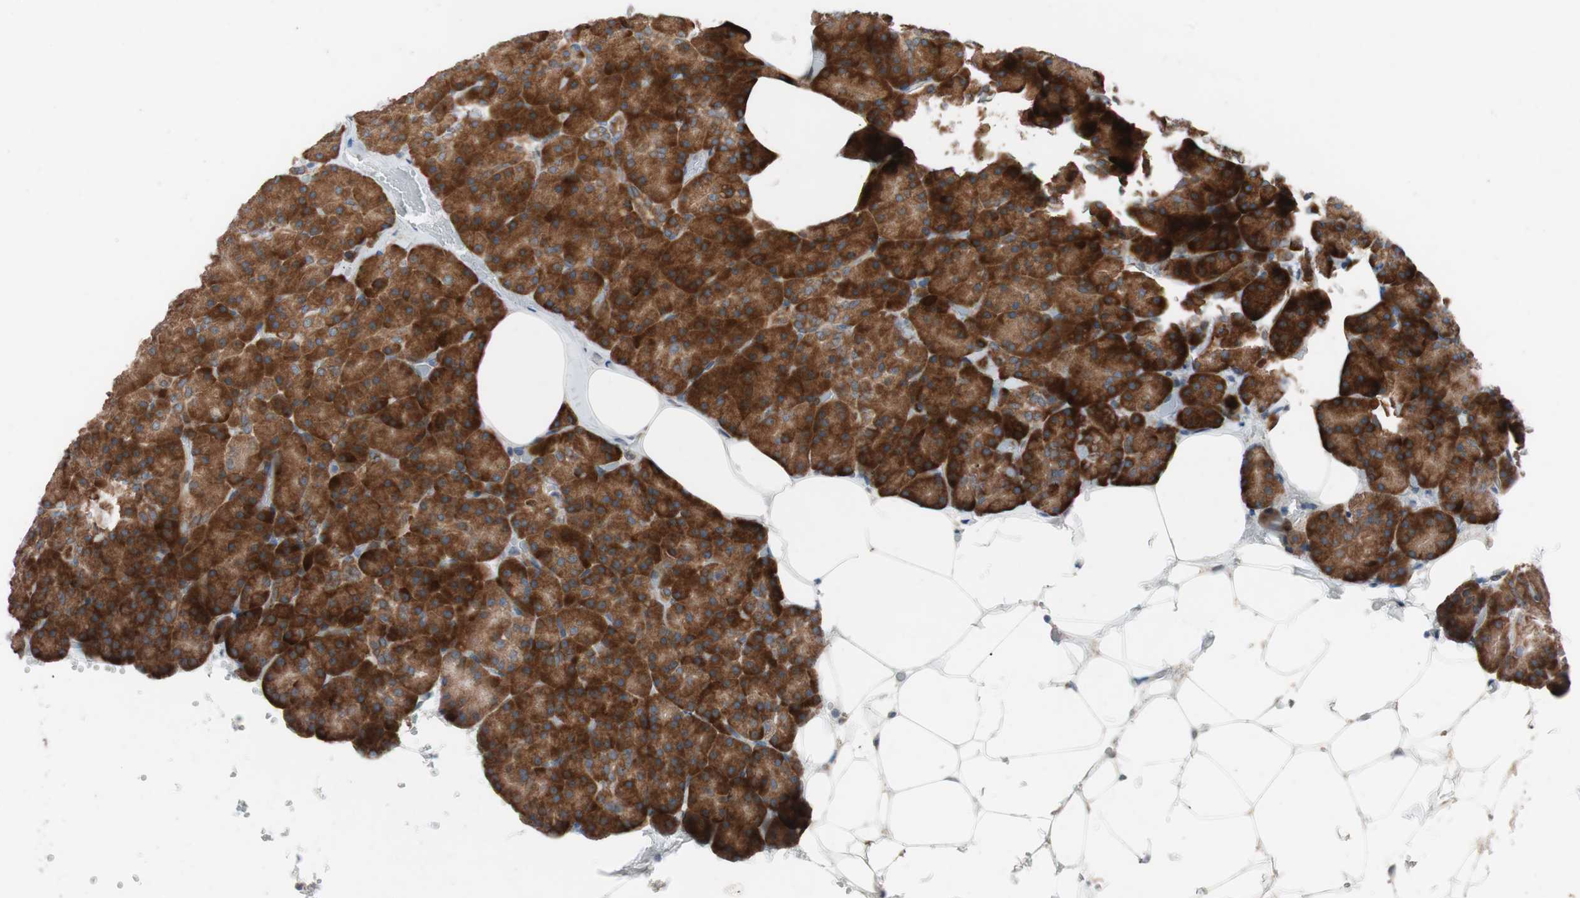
{"staining": {"intensity": "strong", "quantity": ">75%", "location": "cytoplasmic/membranous"}, "tissue": "pancreas", "cell_type": "Exocrine glandular cells", "image_type": "normal", "snomed": [{"axis": "morphology", "description": "Normal tissue, NOS"}, {"axis": "topography", "description": "Pancreas"}], "caption": "A brown stain labels strong cytoplasmic/membranous positivity of a protein in exocrine glandular cells of normal human pancreas.", "gene": "FAAH", "patient": {"sex": "female", "age": 35}}